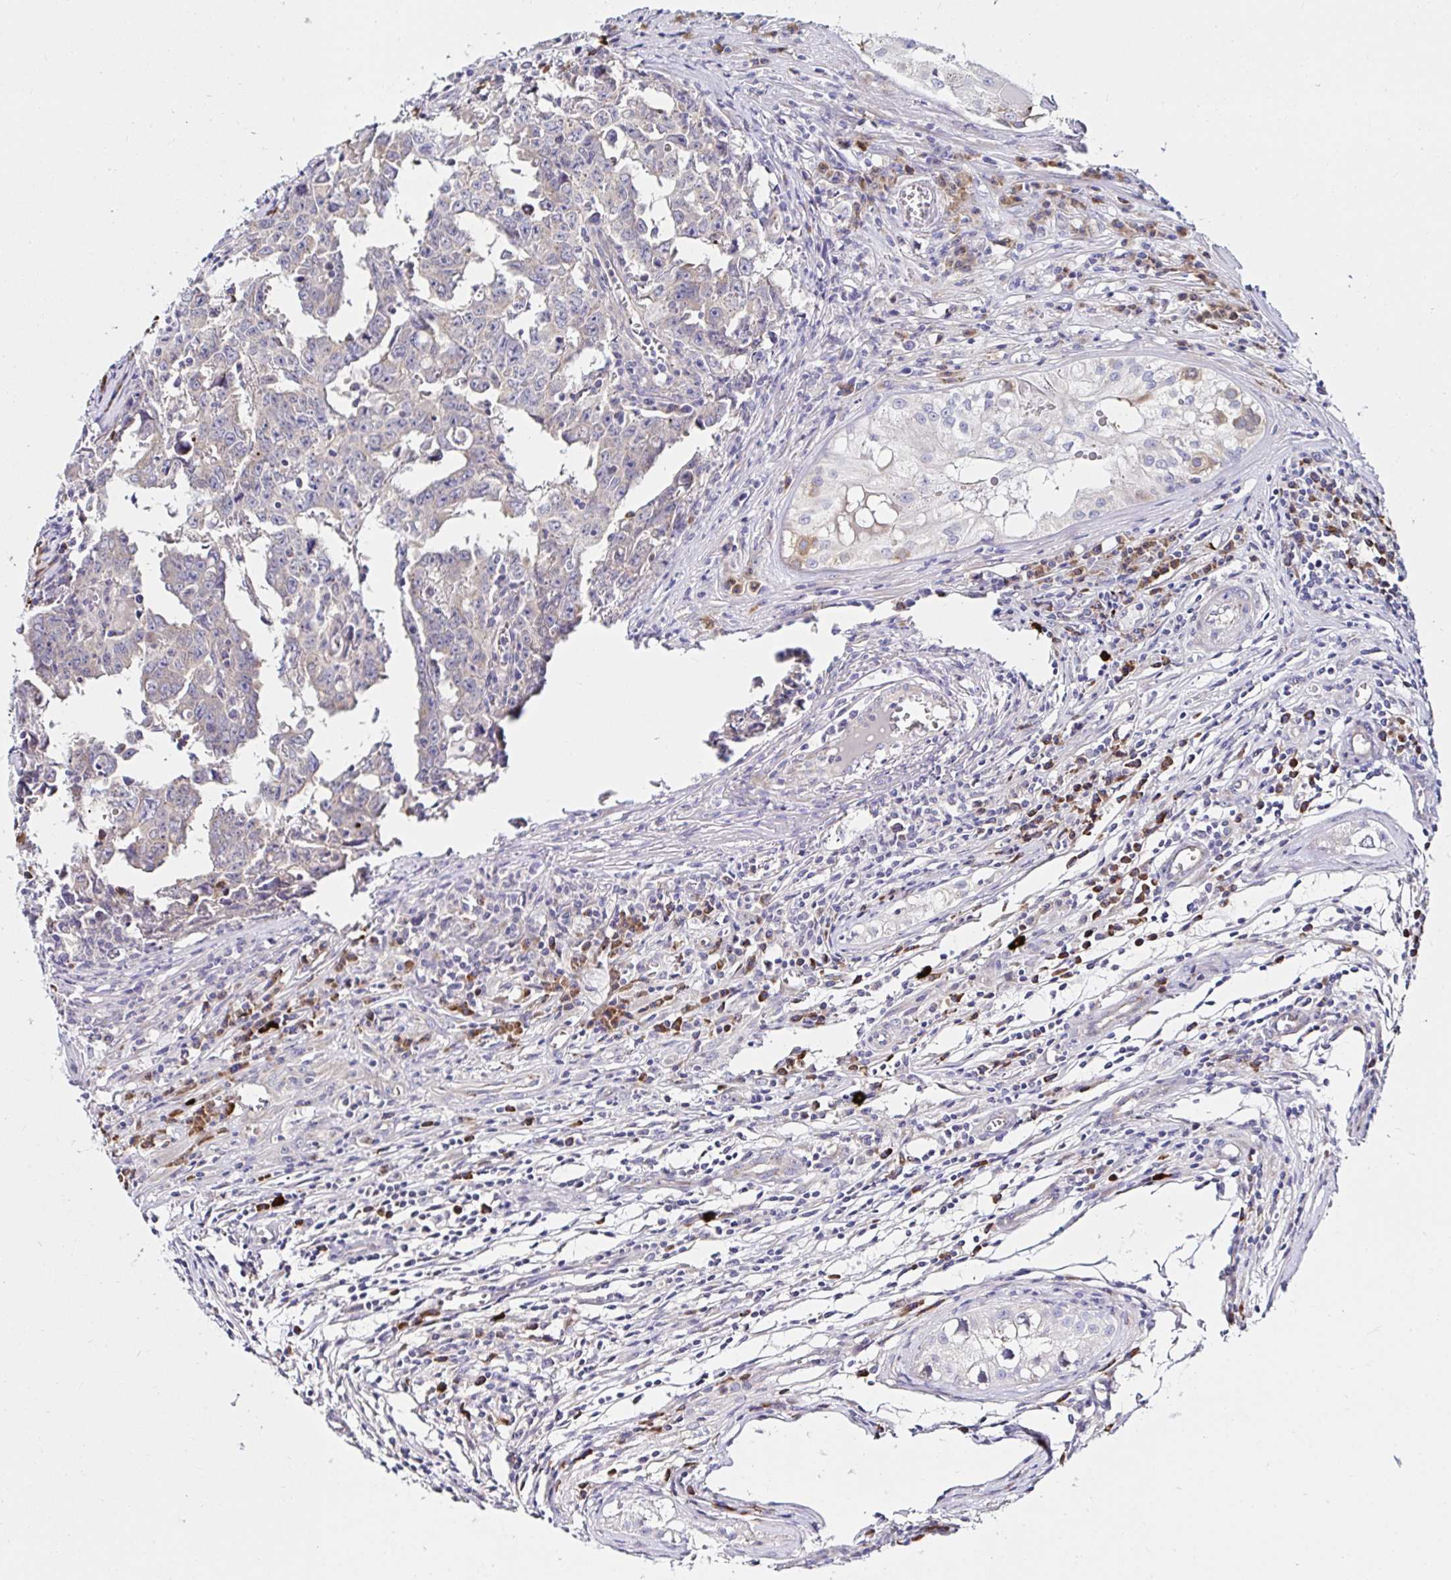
{"staining": {"intensity": "weak", "quantity": "<25%", "location": "cytoplasmic/membranous"}, "tissue": "testis cancer", "cell_type": "Tumor cells", "image_type": "cancer", "snomed": [{"axis": "morphology", "description": "Carcinoma, Embryonal, NOS"}, {"axis": "topography", "description": "Testis"}], "caption": "Histopathology image shows no protein staining in tumor cells of testis cancer (embryonal carcinoma) tissue.", "gene": "VSIG2", "patient": {"sex": "male", "age": 22}}